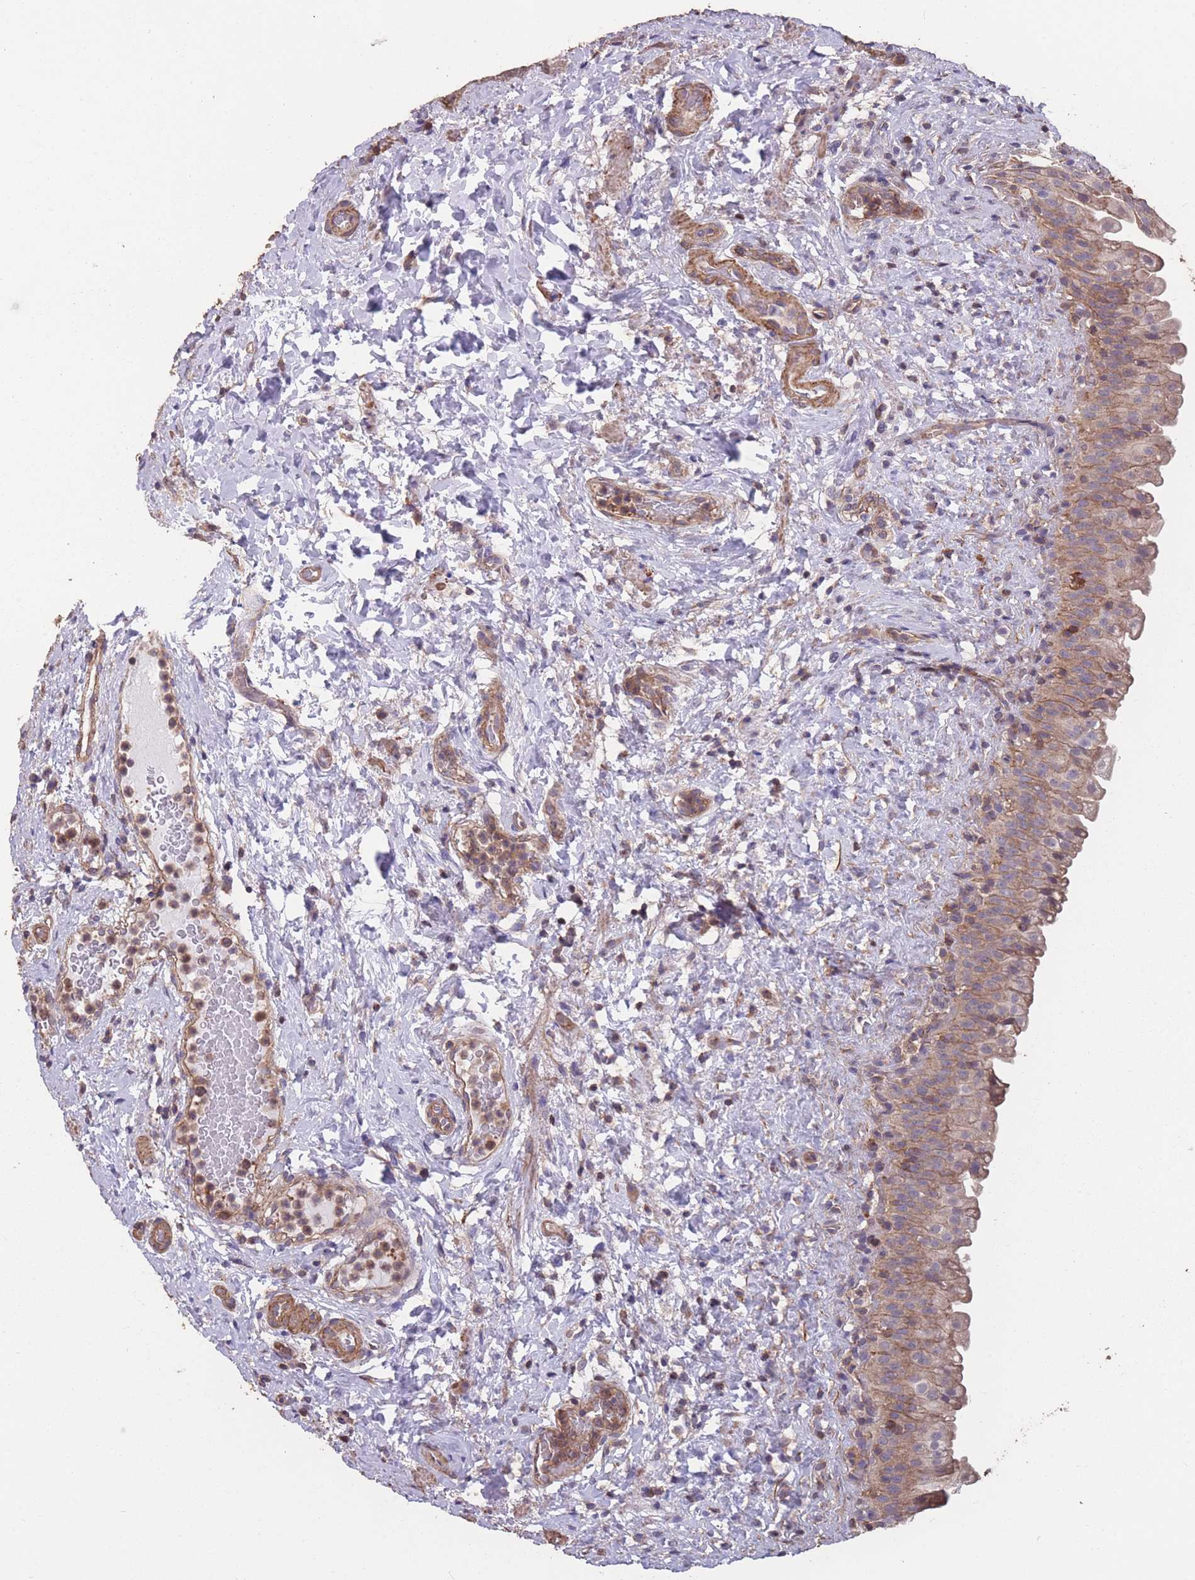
{"staining": {"intensity": "weak", "quantity": ">75%", "location": "cytoplasmic/membranous"}, "tissue": "urinary bladder", "cell_type": "Urothelial cells", "image_type": "normal", "snomed": [{"axis": "morphology", "description": "Normal tissue, NOS"}, {"axis": "topography", "description": "Urinary bladder"}], "caption": "Immunohistochemistry (IHC) of benign urinary bladder demonstrates low levels of weak cytoplasmic/membranous expression in about >75% of urothelial cells.", "gene": "NUDT21", "patient": {"sex": "female", "age": 27}}